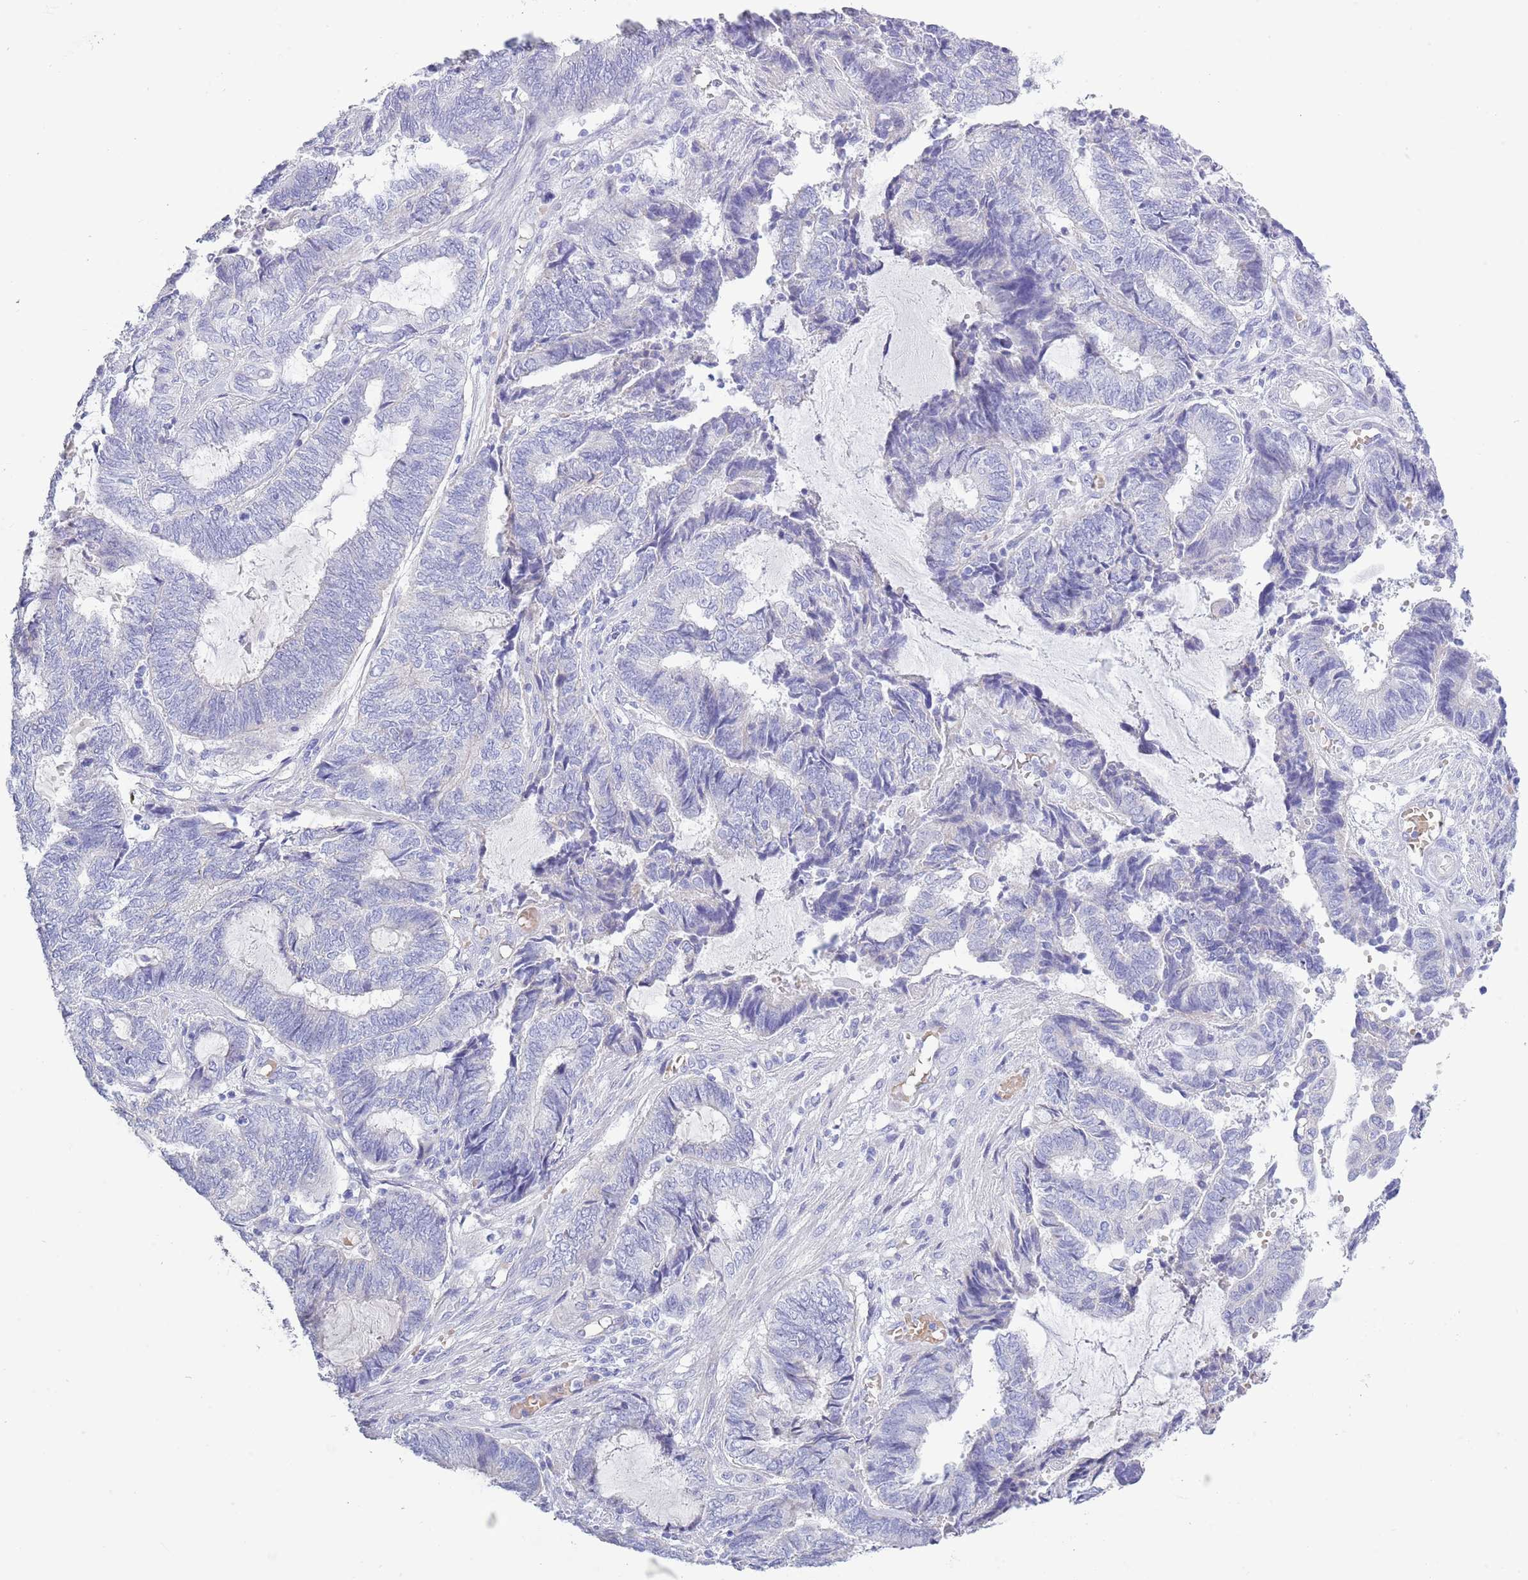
{"staining": {"intensity": "negative", "quantity": "none", "location": "none"}, "tissue": "endometrial cancer", "cell_type": "Tumor cells", "image_type": "cancer", "snomed": [{"axis": "morphology", "description": "Adenocarcinoma, NOS"}, {"axis": "topography", "description": "Uterus"}, {"axis": "topography", "description": "Endometrium"}], "caption": "IHC image of human endometrial adenocarcinoma stained for a protein (brown), which shows no positivity in tumor cells.", "gene": "ACR", "patient": {"sex": "female", "age": 70}}